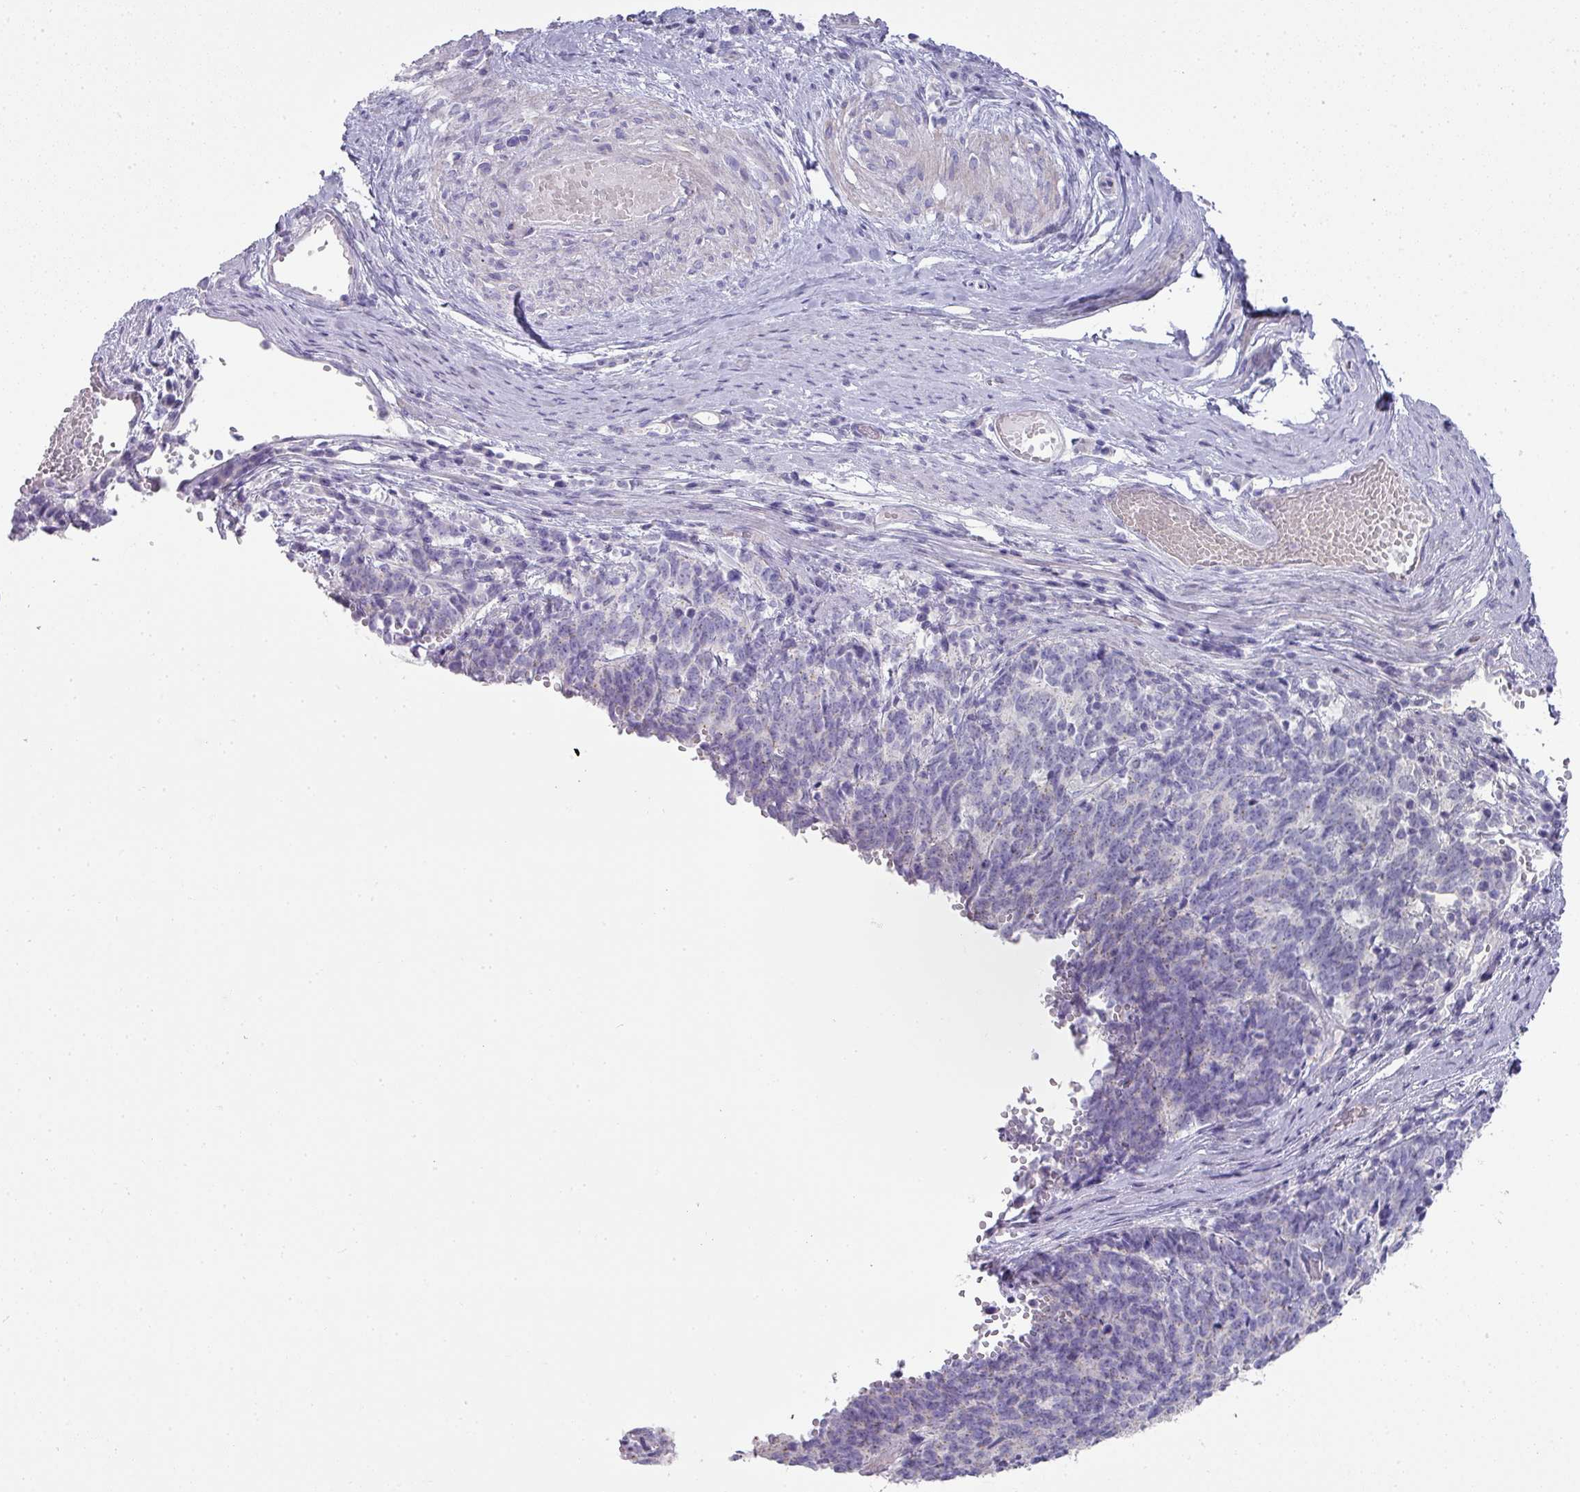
{"staining": {"intensity": "negative", "quantity": "none", "location": "none"}, "tissue": "cervical cancer", "cell_type": "Tumor cells", "image_type": "cancer", "snomed": [{"axis": "morphology", "description": "Squamous cell carcinoma, NOS"}, {"axis": "topography", "description": "Cervix"}], "caption": "Cervical squamous cell carcinoma was stained to show a protein in brown. There is no significant positivity in tumor cells.", "gene": "GLI4", "patient": {"sex": "female", "age": 29}}